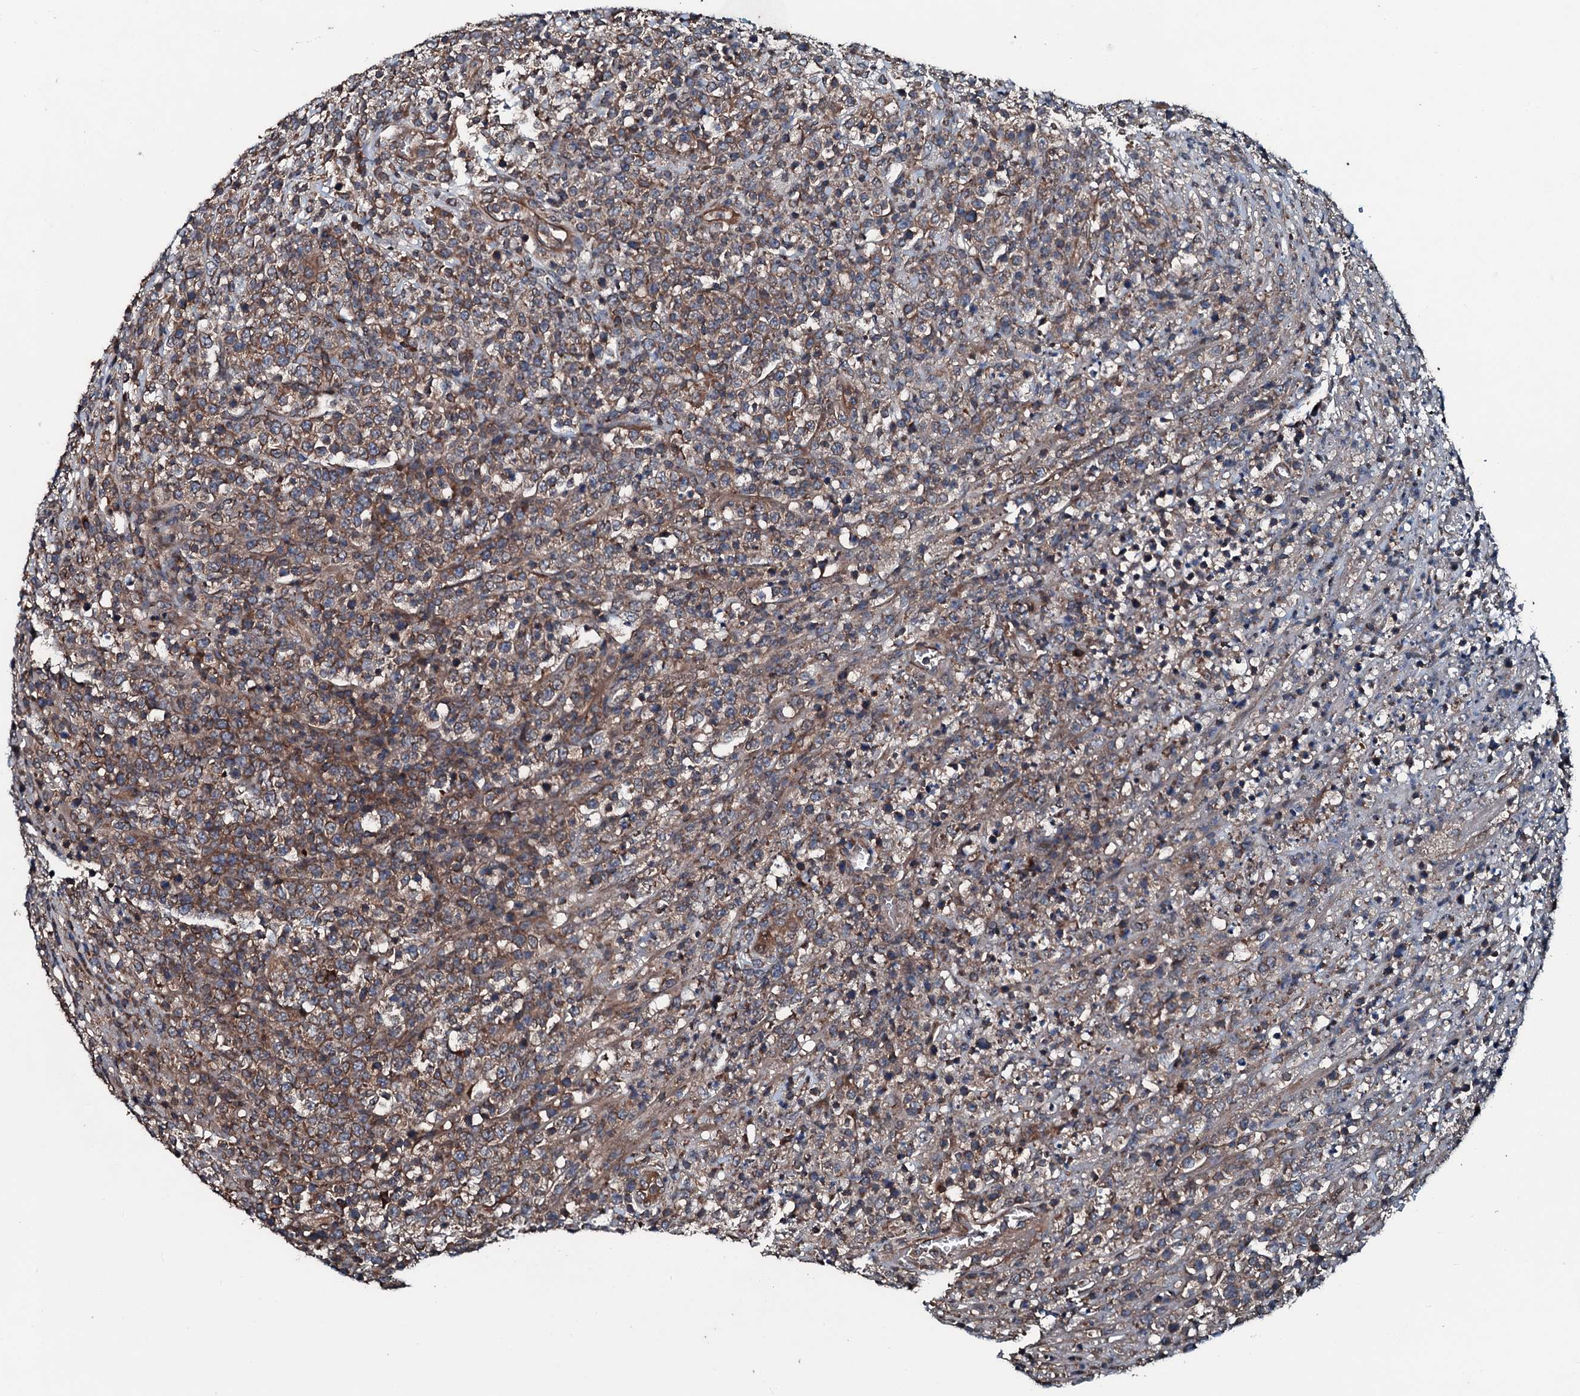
{"staining": {"intensity": "moderate", "quantity": ">75%", "location": "cytoplasmic/membranous"}, "tissue": "lymphoma", "cell_type": "Tumor cells", "image_type": "cancer", "snomed": [{"axis": "morphology", "description": "Malignant lymphoma, non-Hodgkin's type, High grade"}, {"axis": "topography", "description": "Colon"}], "caption": "Brown immunohistochemical staining in high-grade malignant lymphoma, non-Hodgkin's type shows moderate cytoplasmic/membranous positivity in about >75% of tumor cells.", "gene": "AARS1", "patient": {"sex": "female", "age": 53}}